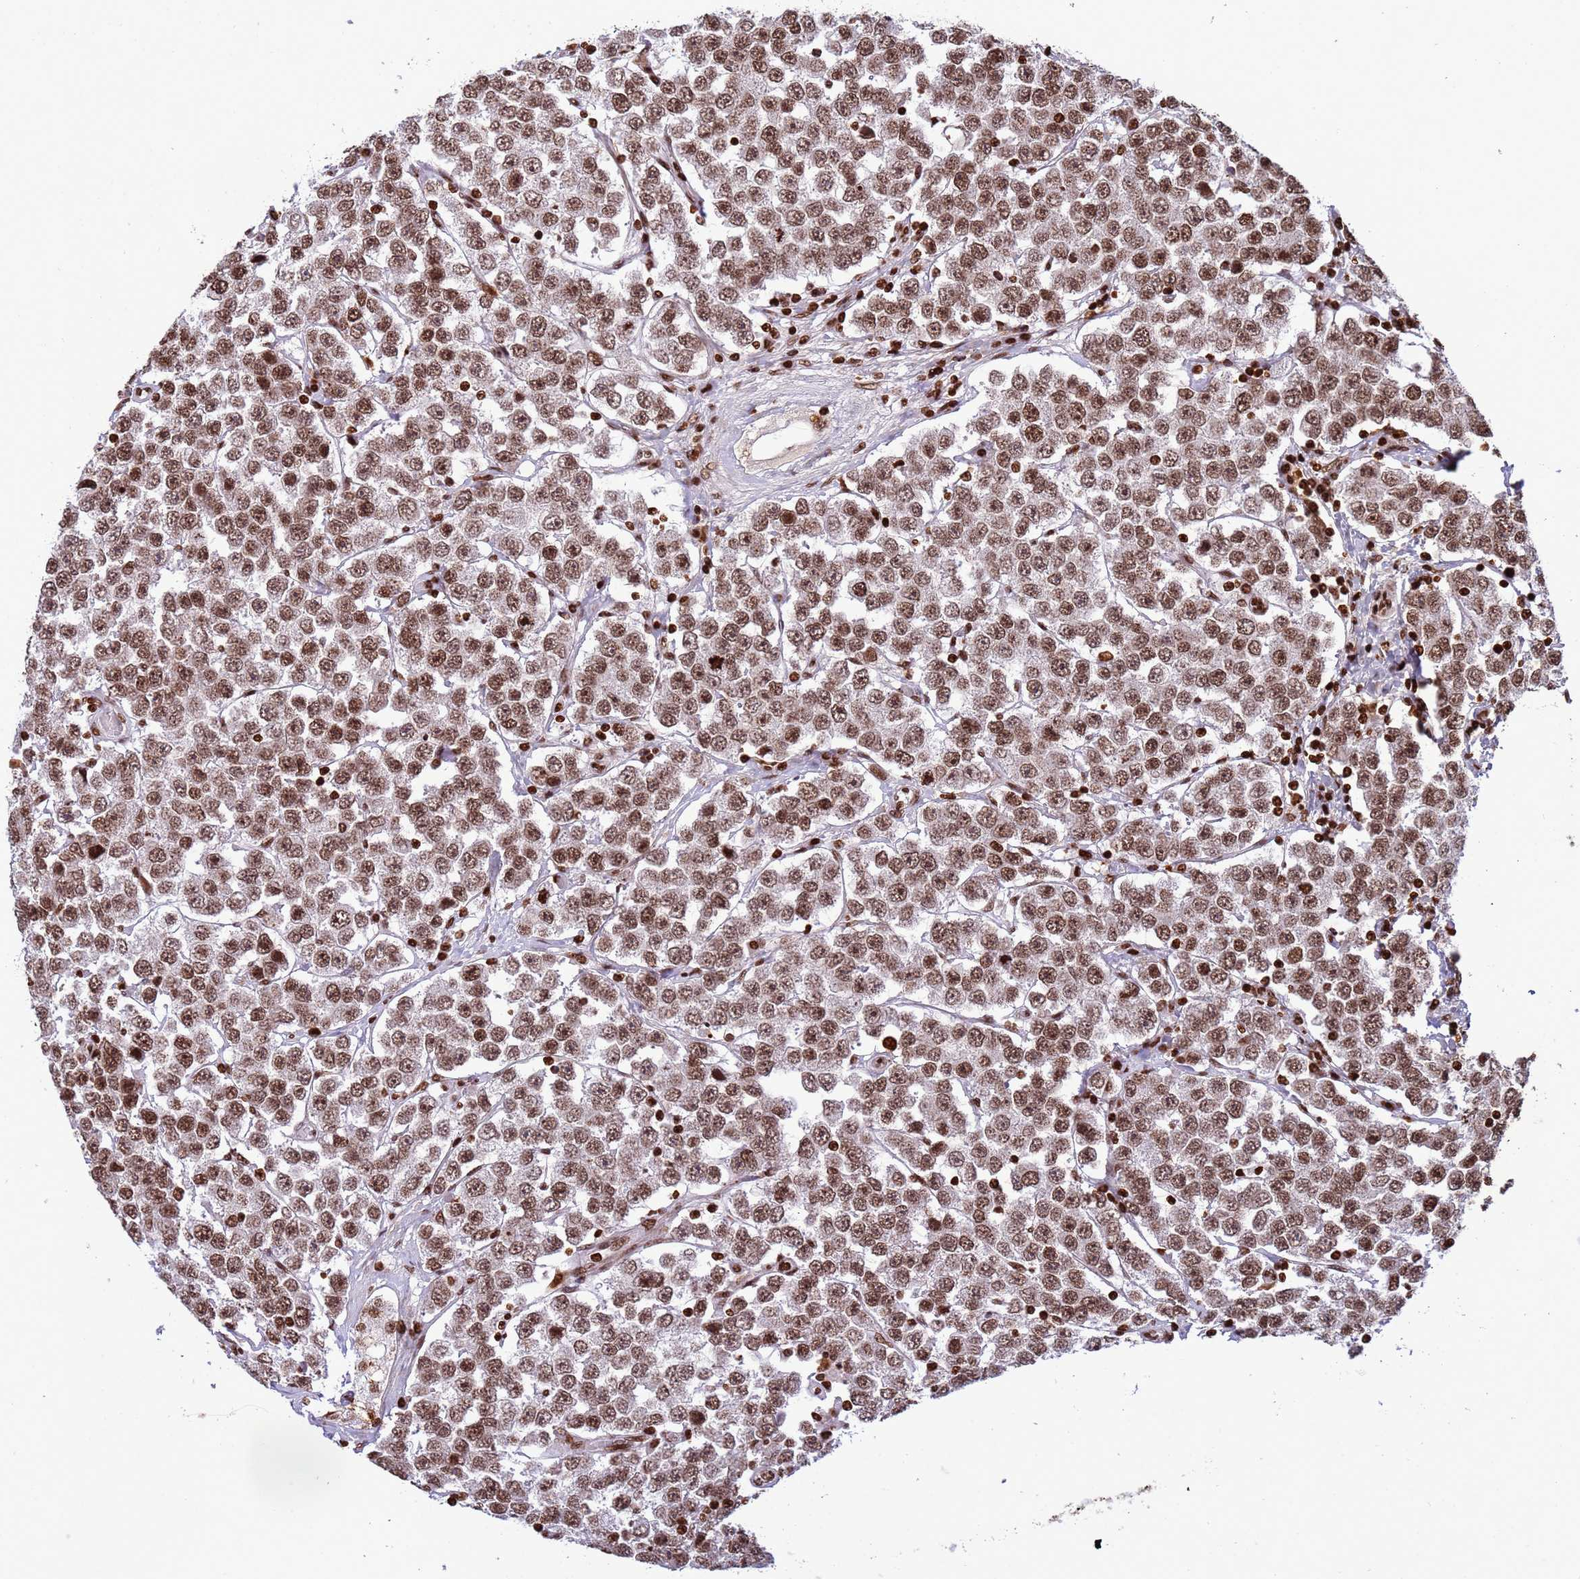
{"staining": {"intensity": "moderate", "quantity": ">75%", "location": "nuclear"}, "tissue": "testis cancer", "cell_type": "Tumor cells", "image_type": "cancer", "snomed": [{"axis": "morphology", "description": "Seminoma, NOS"}, {"axis": "topography", "description": "Testis"}], "caption": "DAB immunohistochemical staining of human testis cancer shows moderate nuclear protein staining in approximately >75% of tumor cells.", "gene": "H3-3B", "patient": {"sex": "male", "age": 28}}